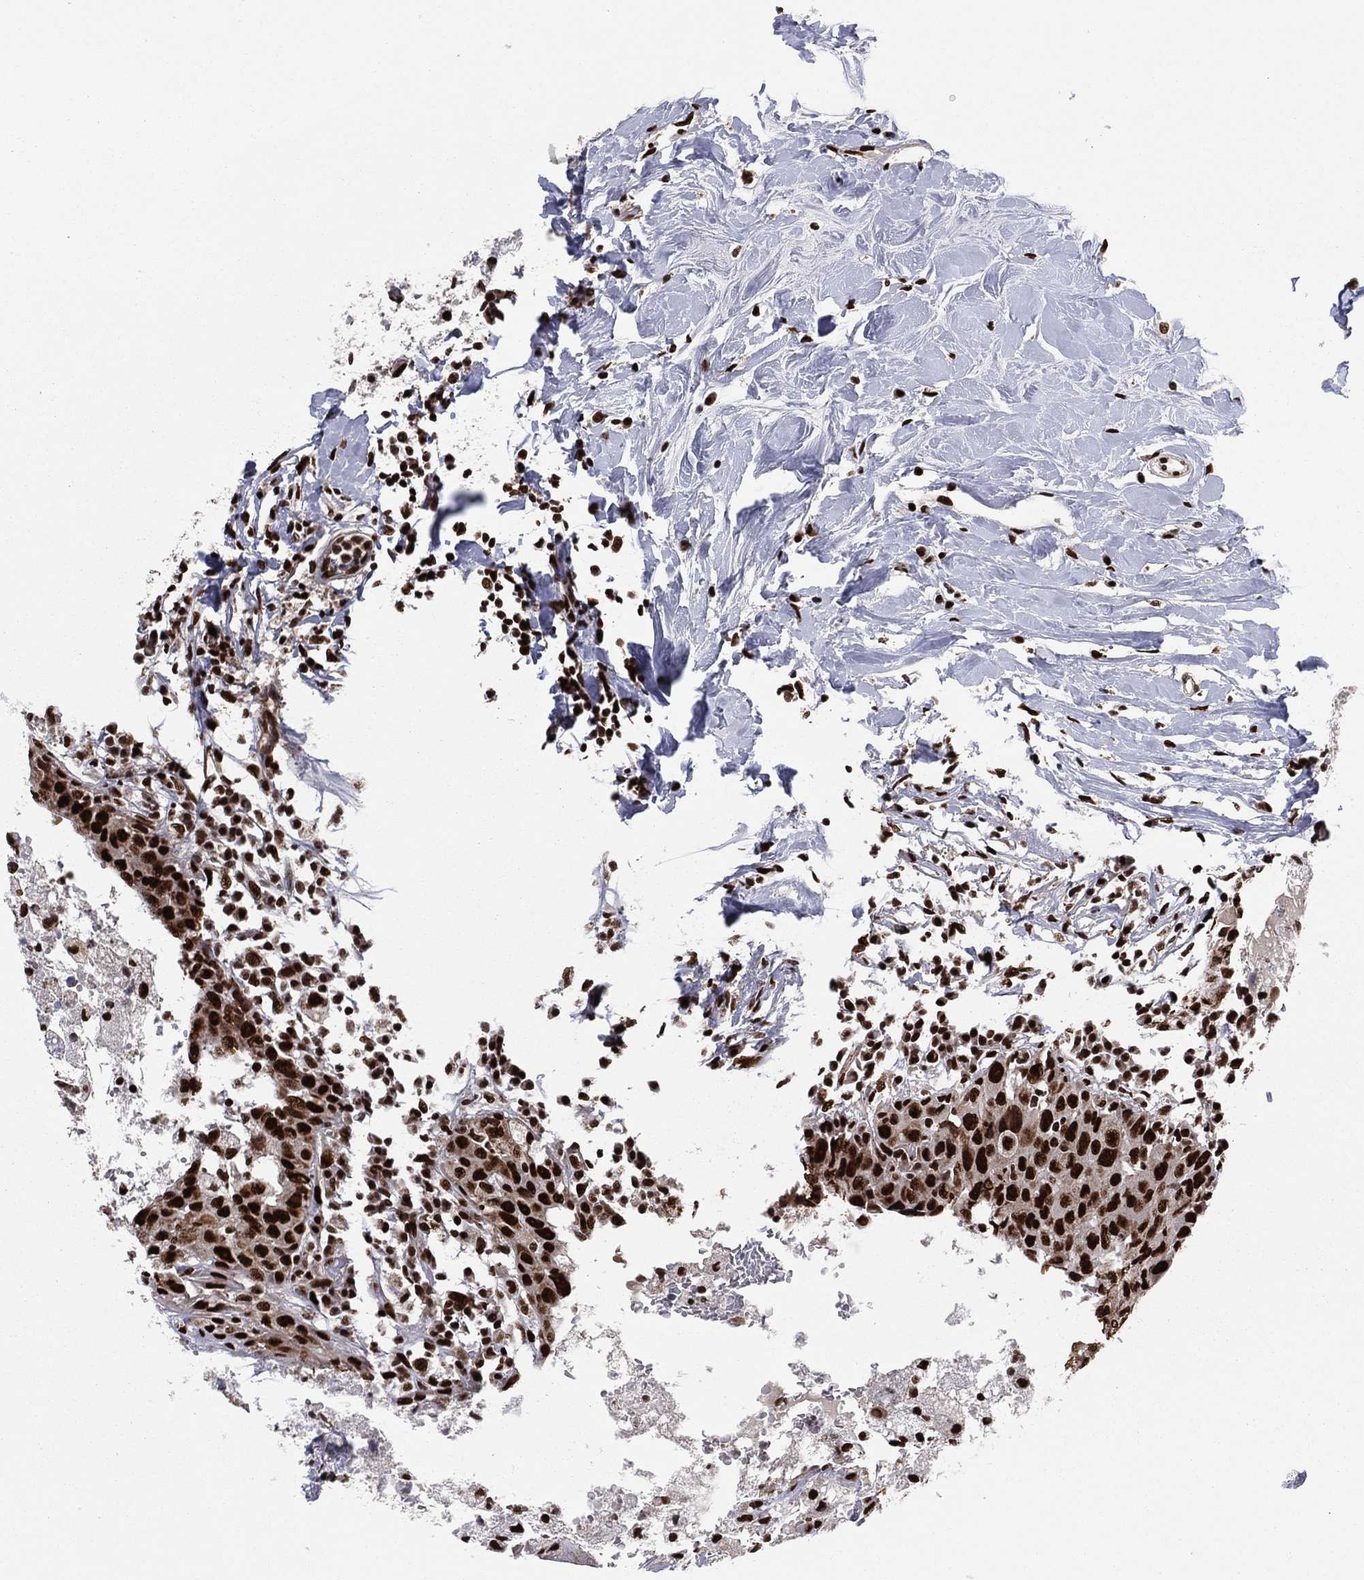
{"staining": {"intensity": "strong", "quantity": ">75%", "location": "nuclear"}, "tissue": "breast cancer", "cell_type": "Tumor cells", "image_type": "cancer", "snomed": [{"axis": "morphology", "description": "Duct carcinoma"}, {"axis": "topography", "description": "Breast"}], "caption": "Breast cancer (infiltrating ductal carcinoma) stained with immunohistochemistry (IHC) demonstrates strong nuclear staining in approximately >75% of tumor cells.", "gene": "TP53BP1", "patient": {"sex": "female", "age": 27}}